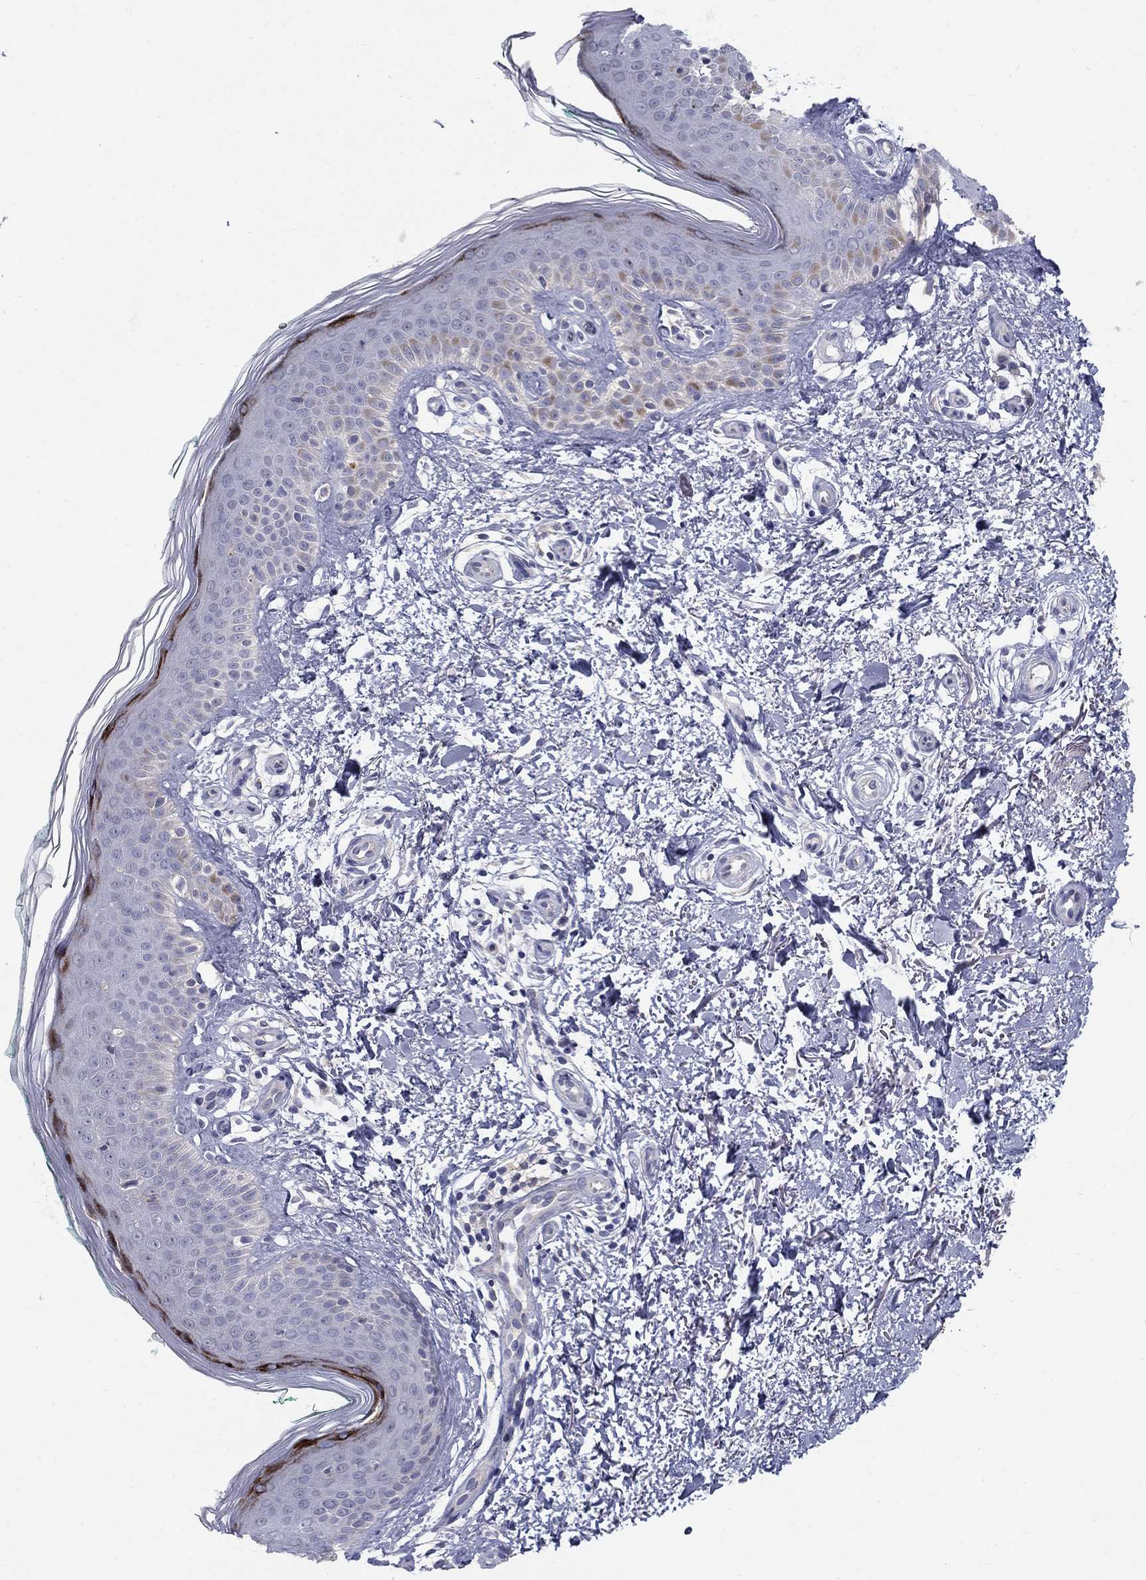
{"staining": {"intensity": "negative", "quantity": "none", "location": "none"}, "tissue": "skin", "cell_type": "Fibroblasts", "image_type": "normal", "snomed": [{"axis": "morphology", "description": "Normal tissue, NOS"}, {"axis": "morphology", "description": "Inflammation, NOS"}, {"axis": "morphology", "description": "Fibrosis, NOS"}, {"axis": "topography", "description": "Skin"}], "caption": "High magnification brightfield microscopy of unremarkable skin stained with DAB (3,3'-diaminobenzidine) (brown) and counterstained with hematoxylin (blue): fibroblasts show no significant staining. (Immunohistochemistry (ihc), brightfield microscopy, high magnification).", "gene": "TP53TG5", "patient": {"sex": "male", "age": 71}}